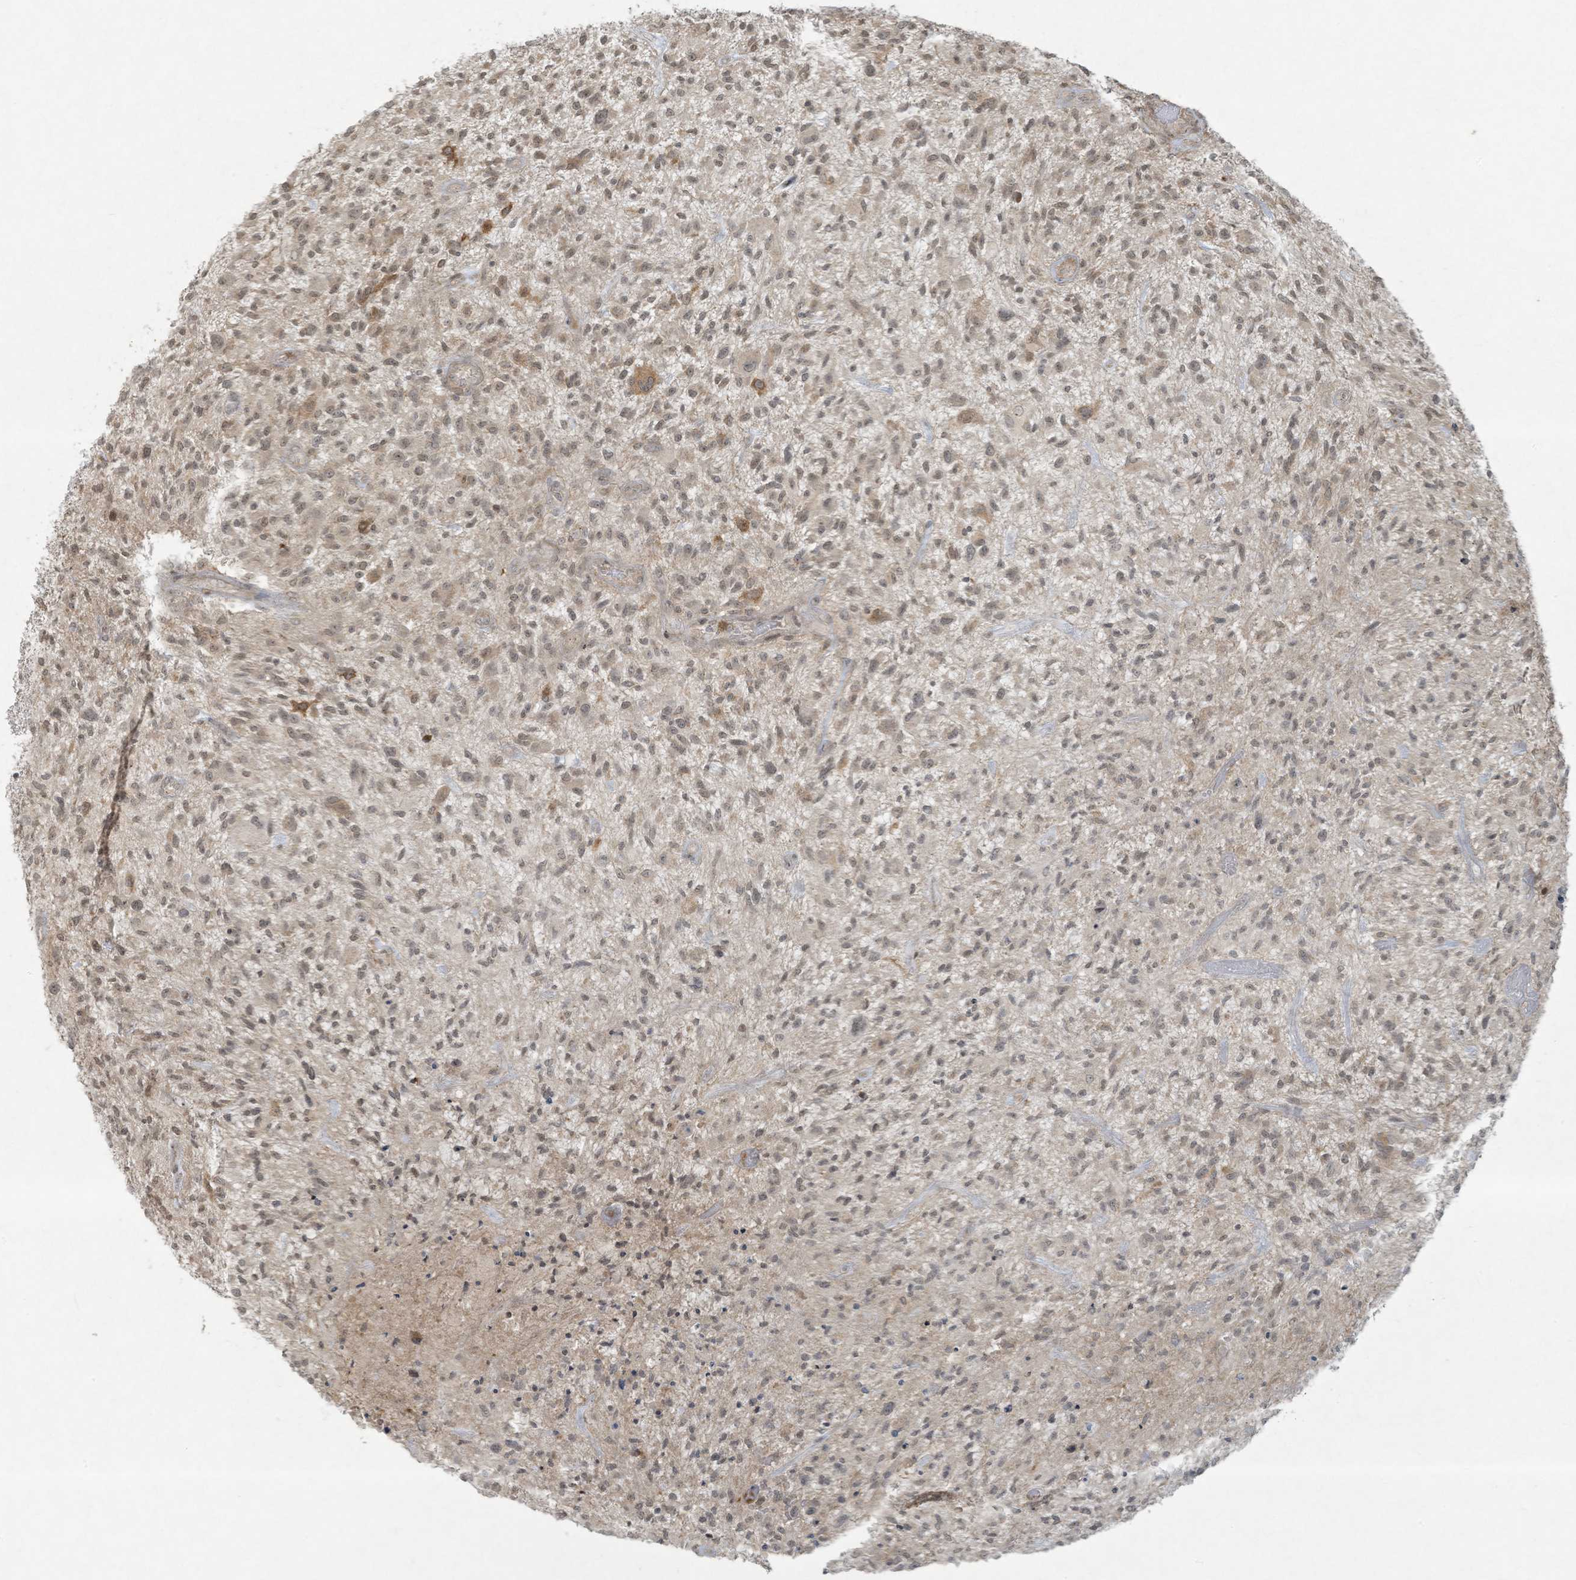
{"staining": {"intensity": "weak", "quantity": ">75%", "location": "nuclear"}, "tissue": "glioma", "cell_type": "Tumor cells", "image_type": "cancer", "snomed": [{"axis": "morphology", "description": "Glioma, malignant, High grade"}, {"axis": "topography", "description": "Brain"}], "caption": "High-grade glioma (malignant) stained with immunohistochemistry displays weak nuclear expression in about >75% of tumor cells.", "gene": "ZNF263", "patient": {"sex": "male", "age": 47}}